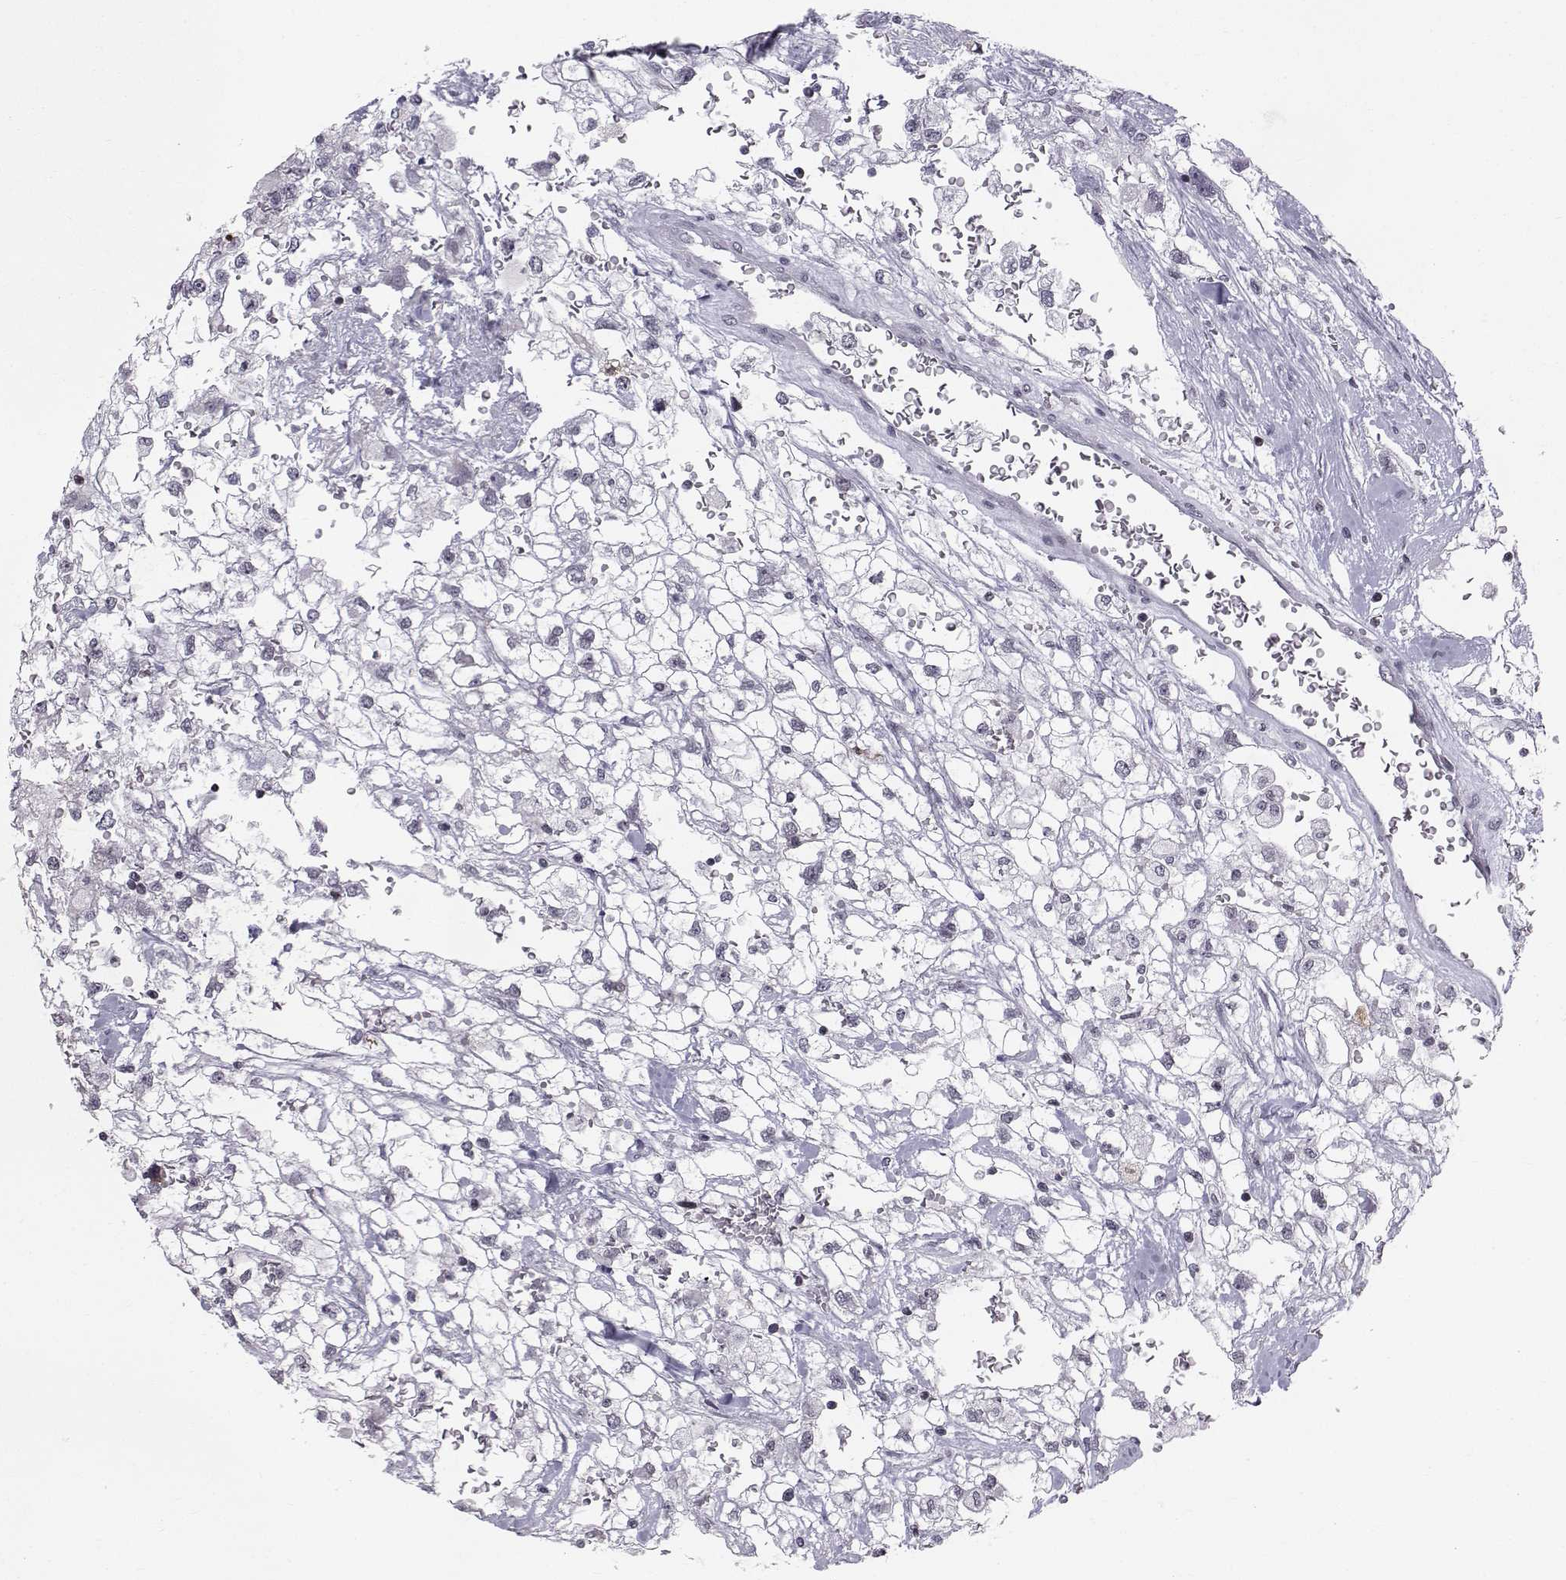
{"staining": {"intensity": "negative", "quantity": "none", "location": "none"}, "tissue": "renal cancer", "cell_type": "Tumor cells", "image_type": "cancer", "snomed": [{"axis": "morphology", "description": "Adenocarcinoma, NOS"}, {"axis": "topography", "description": "Kidney"}], "caption": "Renal cancer stained for a protein using immunohistochemistry (IHC) shows no expression tumor cells.", "gene": "MARCHF4", "patient": {"sex": "male", "age": 59}}